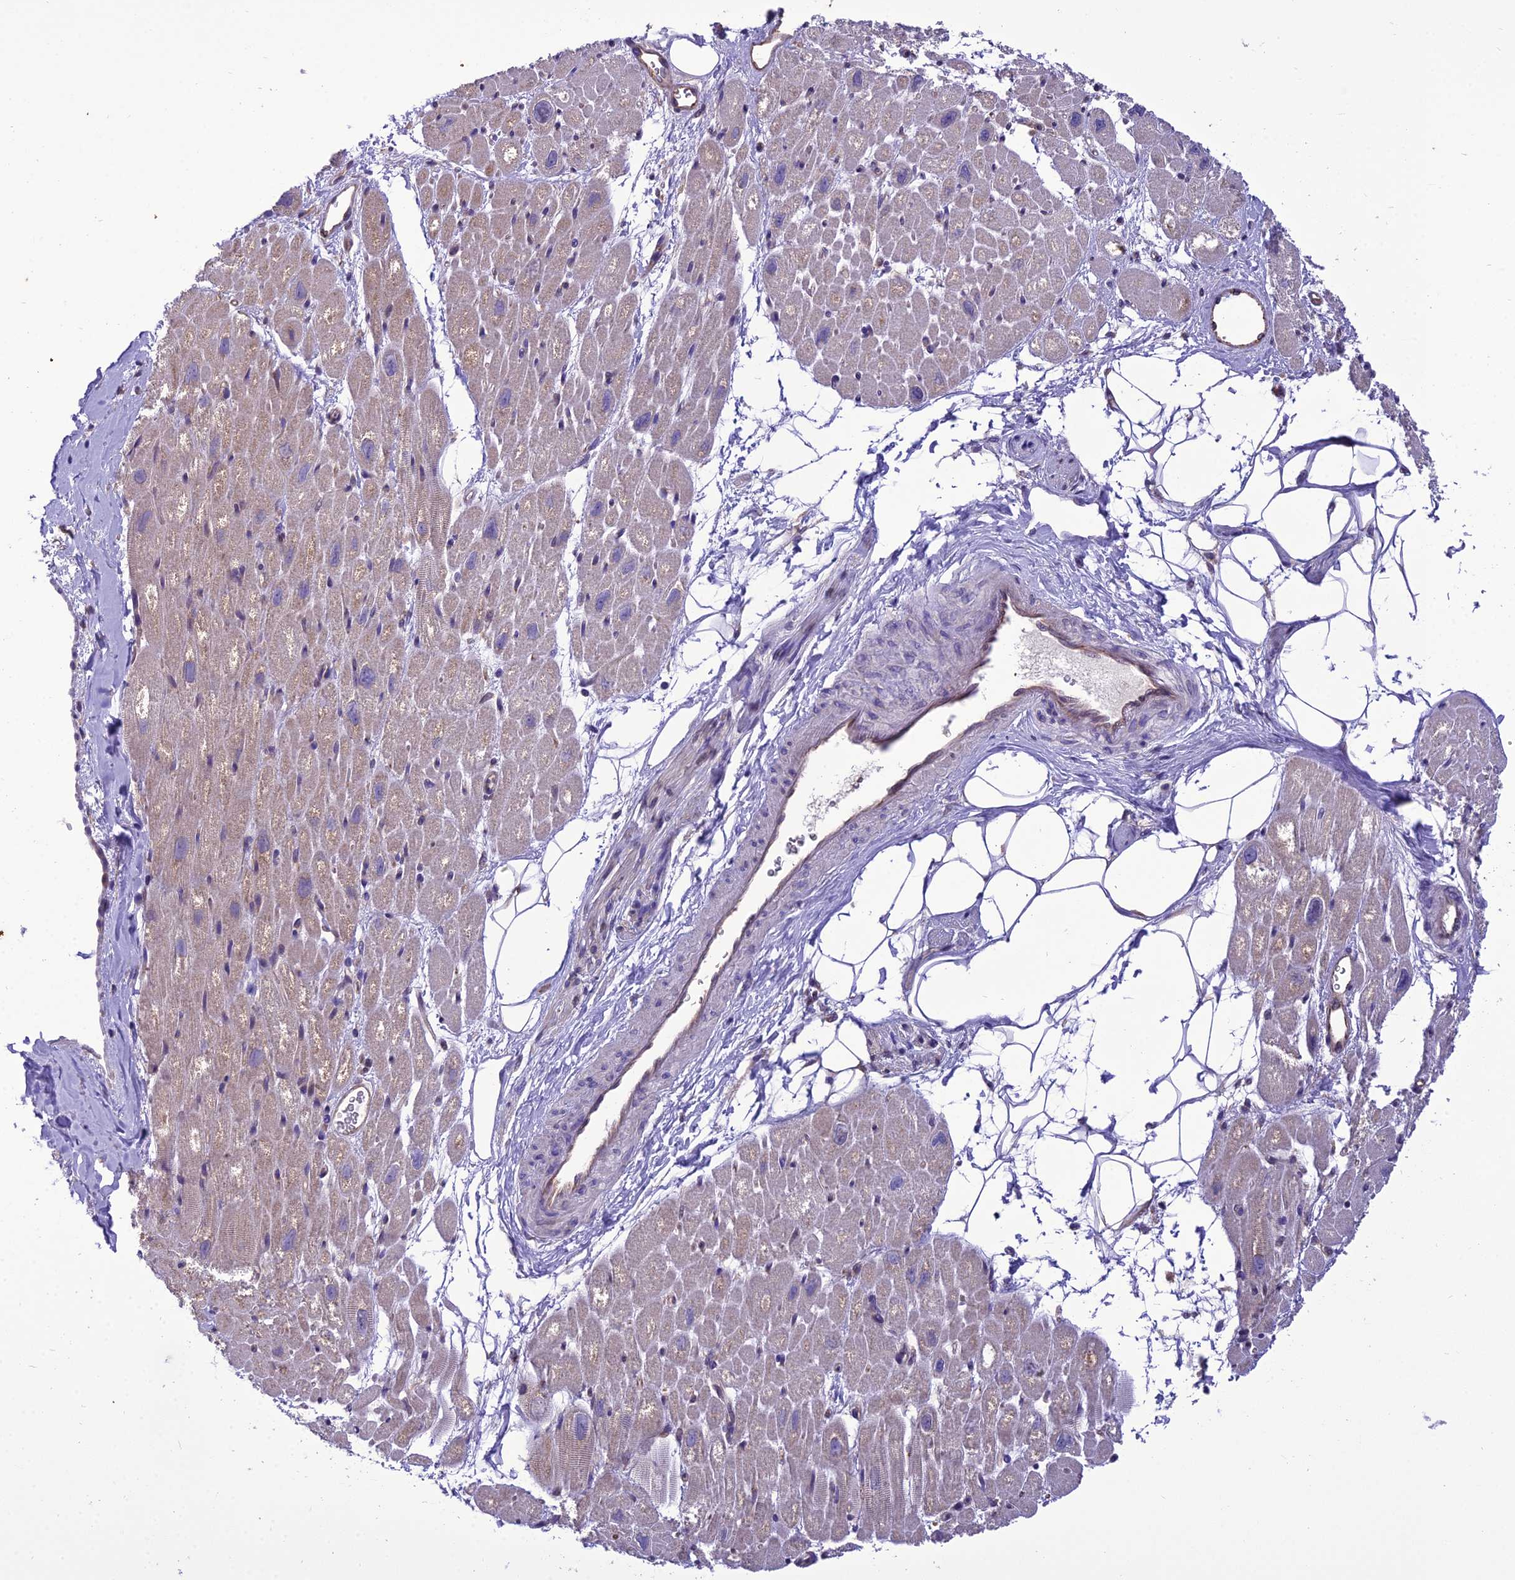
{"staining": {"intensity": "negative", "quantity": "none", "location": "none"}, "tissue": "heart muscle", "cell_type": "Cardiomyocytes", "image_type": "normal", "snomed": [{"axis": "morphology", "description": "Normal tissue, NOS"}, {"axis": "topography", "description": "Heart"}], "caption": "This is an immunohistochemistry image of benign heart muscle. There is no positivity in cardiomyocytes.", "gene": "BORCS6", "patient": {"sex": "male", "age": 50}}